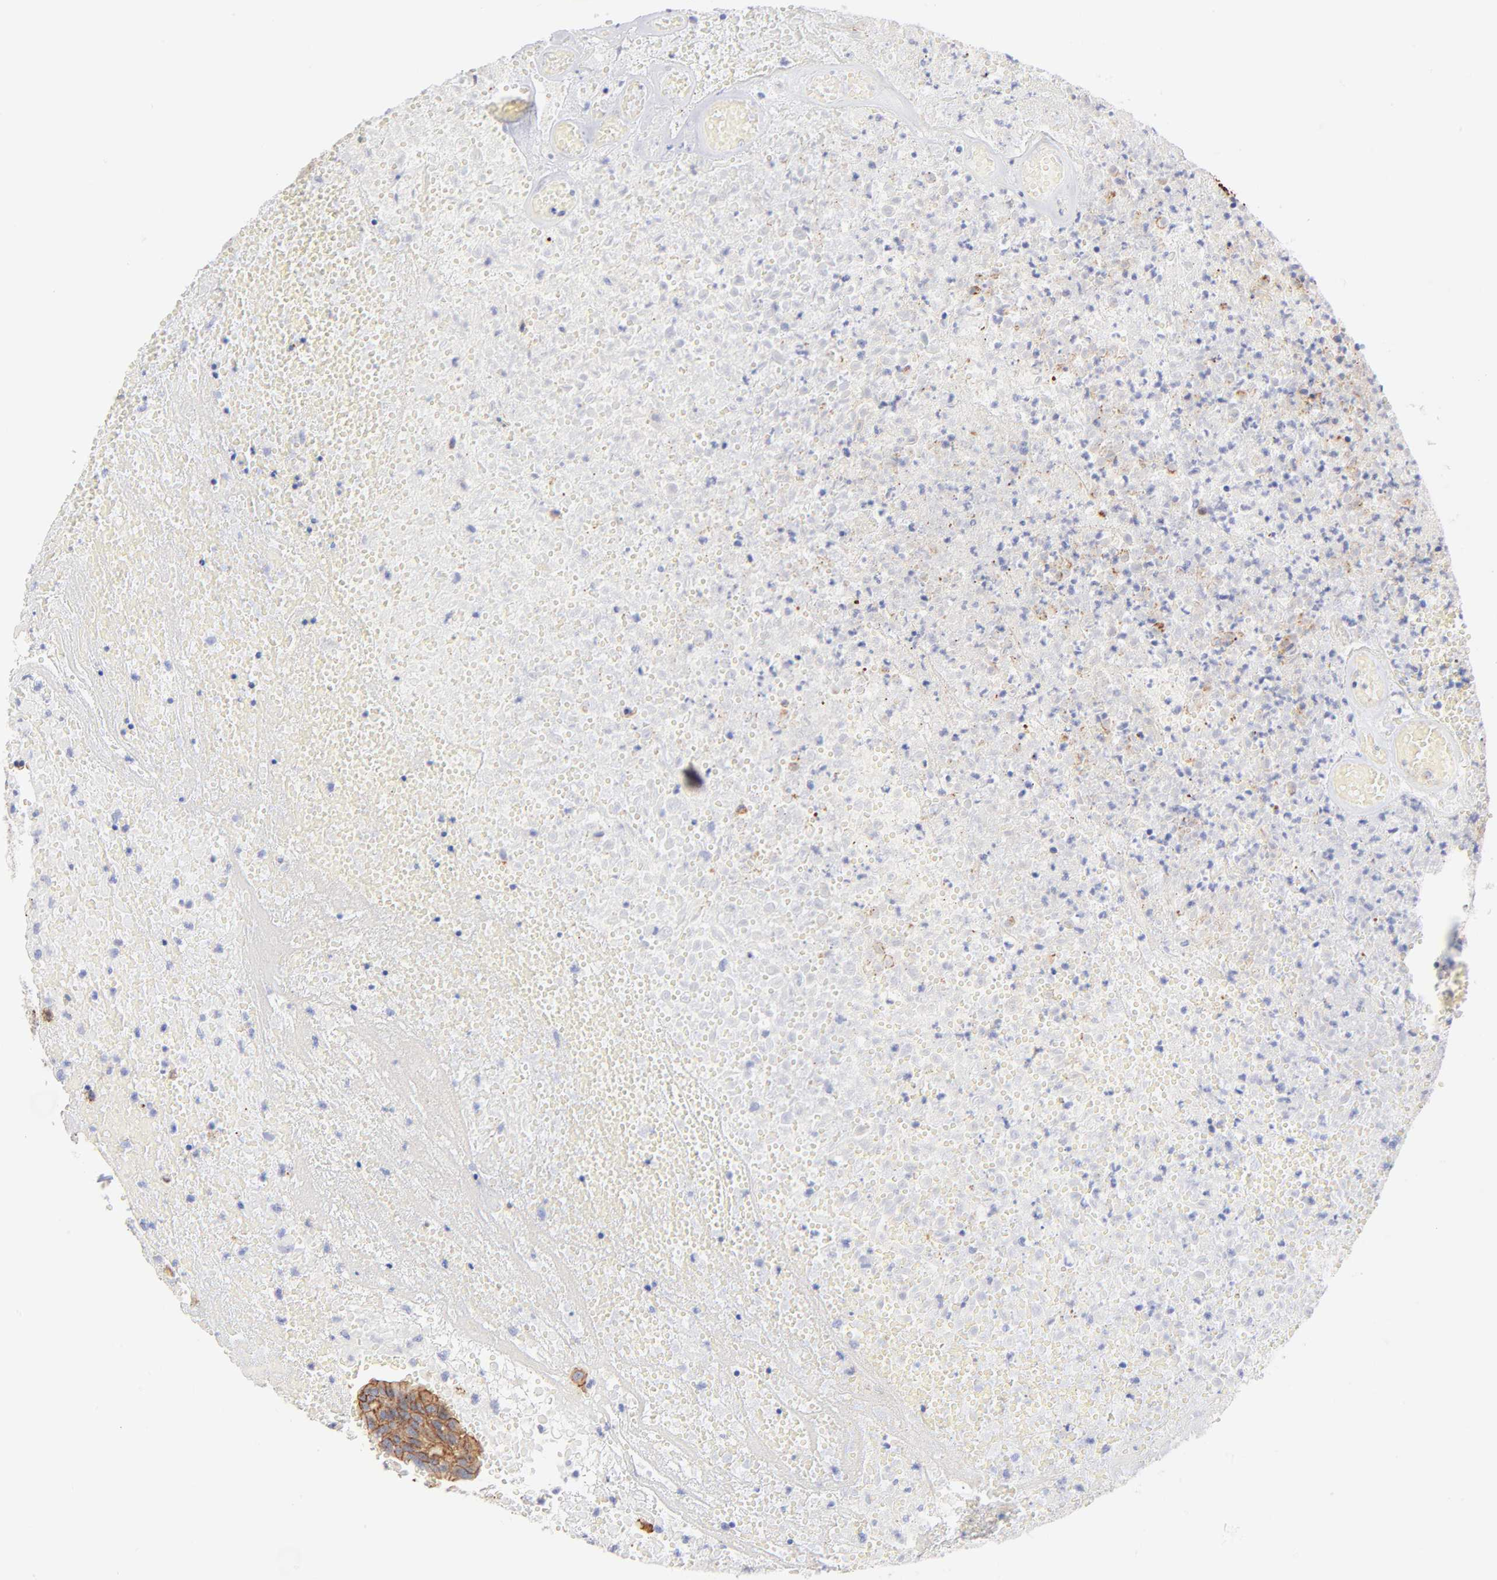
{"staining": {"intensity": "moderate", "quantity": ">75%", "location": "cytoplasmic/membranous"}, "tissue": "urothelial cancer", "cell_type": "Tumor cells", "image_type": "cancer", "snomed": [{"axis": "morphology", "description": "Urothelial carcinoma, High grade"}, {"axis": "topography", "description": "Urinary bladder"}], "caption": "The histopathology image demonstrates staining of urothelial cancer, revealing moderate cytoplasmic/membranous protein expression (brown color) within tumor cells.", "gene": "ACTA2", "patient": {"sex": "male", "age": 66}}